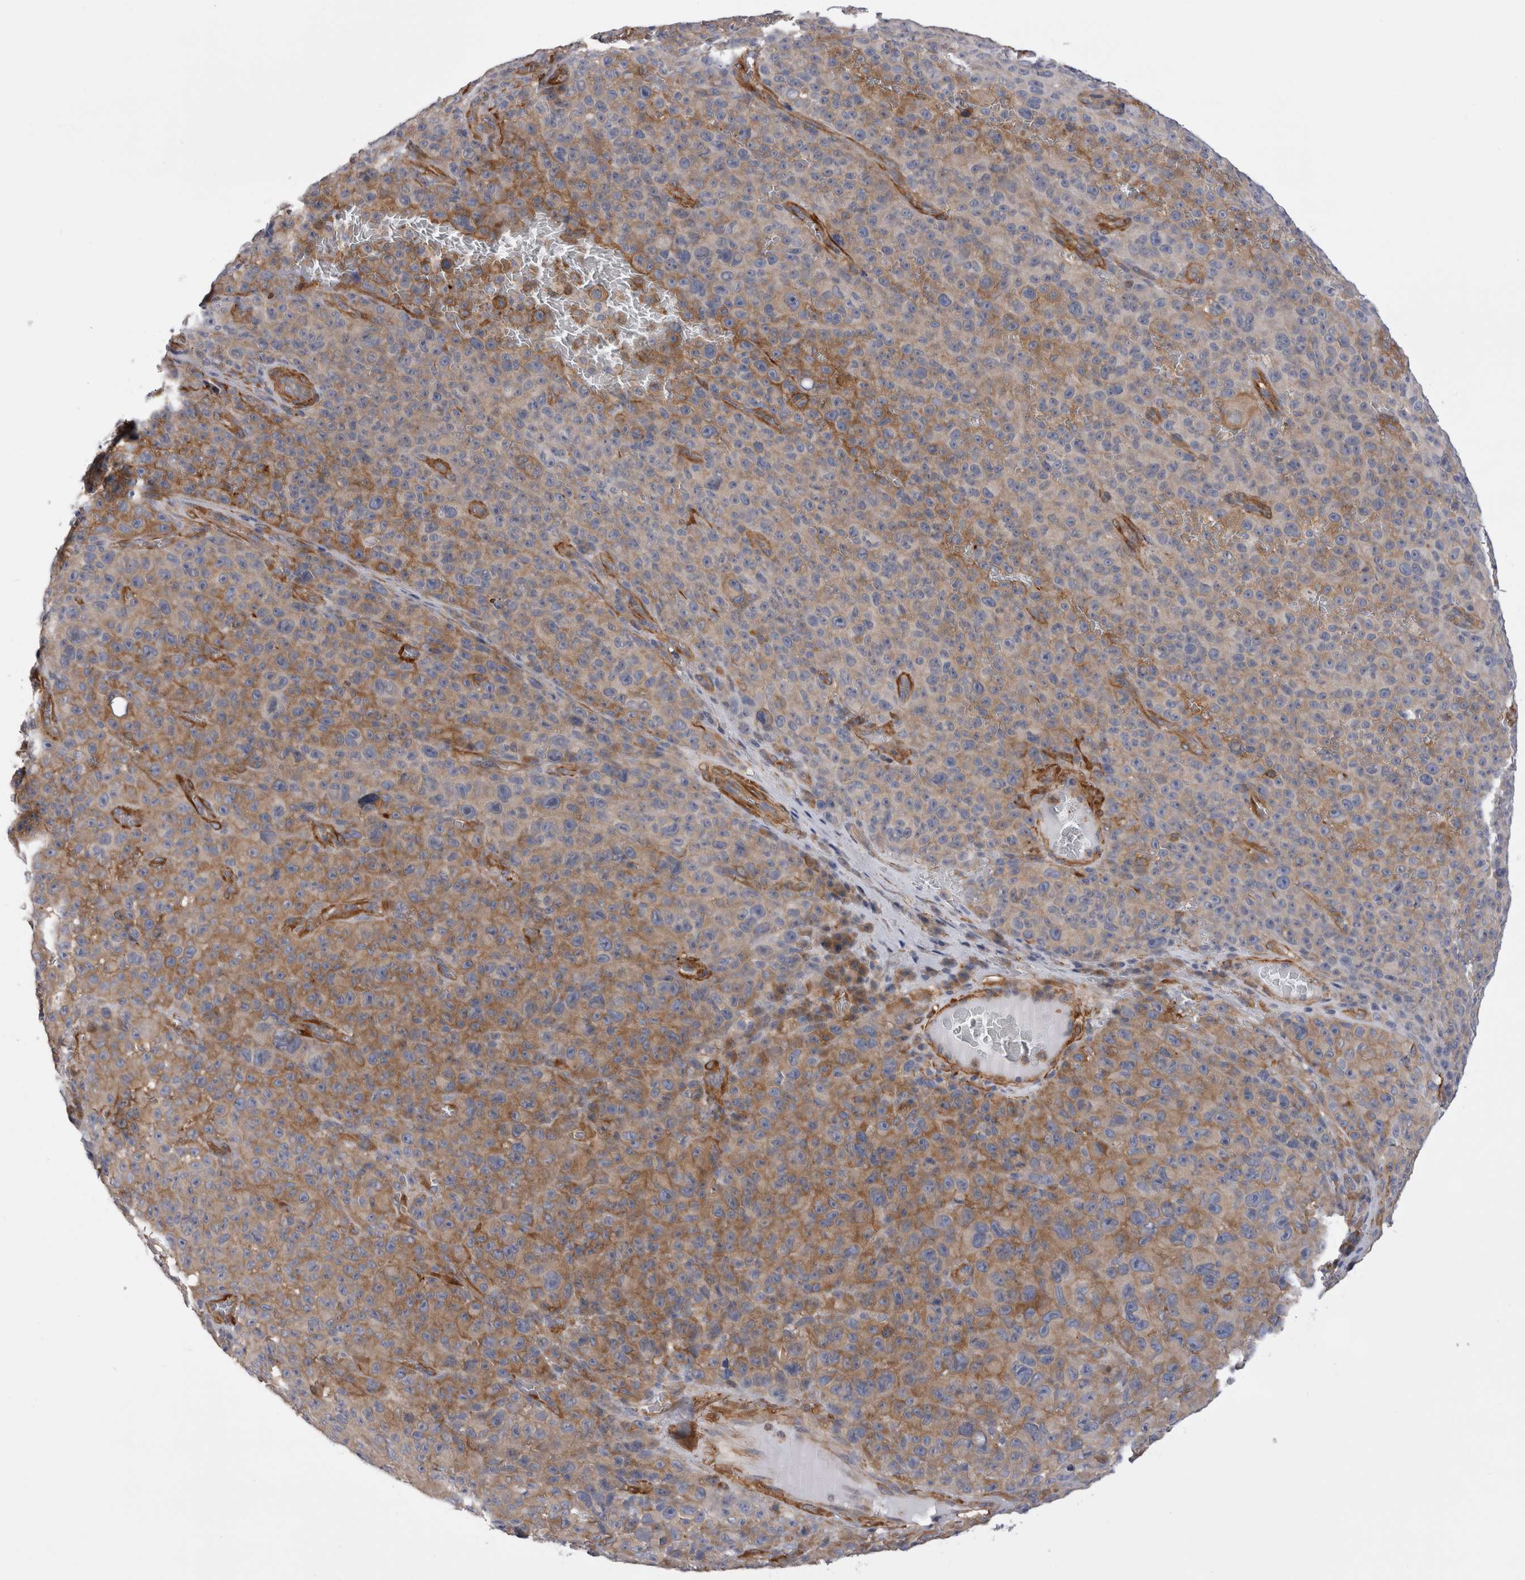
{"staining": {"intensity": "moderate", "quantity": "25%-75%", "location": "cytoplasmic/membranous"}, "tissue": "melanoma", "cell_type": "Tumor cells", "image_type": "cancer", "snomed": [{"axis": "morphology", "description": "Malignant melanoma, NOS"}, {"axis": "topography", "description": "Skin"}], "caption": "The histopathology image shows a brown stain indicating the presence of a protein in the cytoplasmic/membranous of tumor cells in melanoma.", "gene": "EPRS1", "patient": {"sex": "female", "age": 82}}